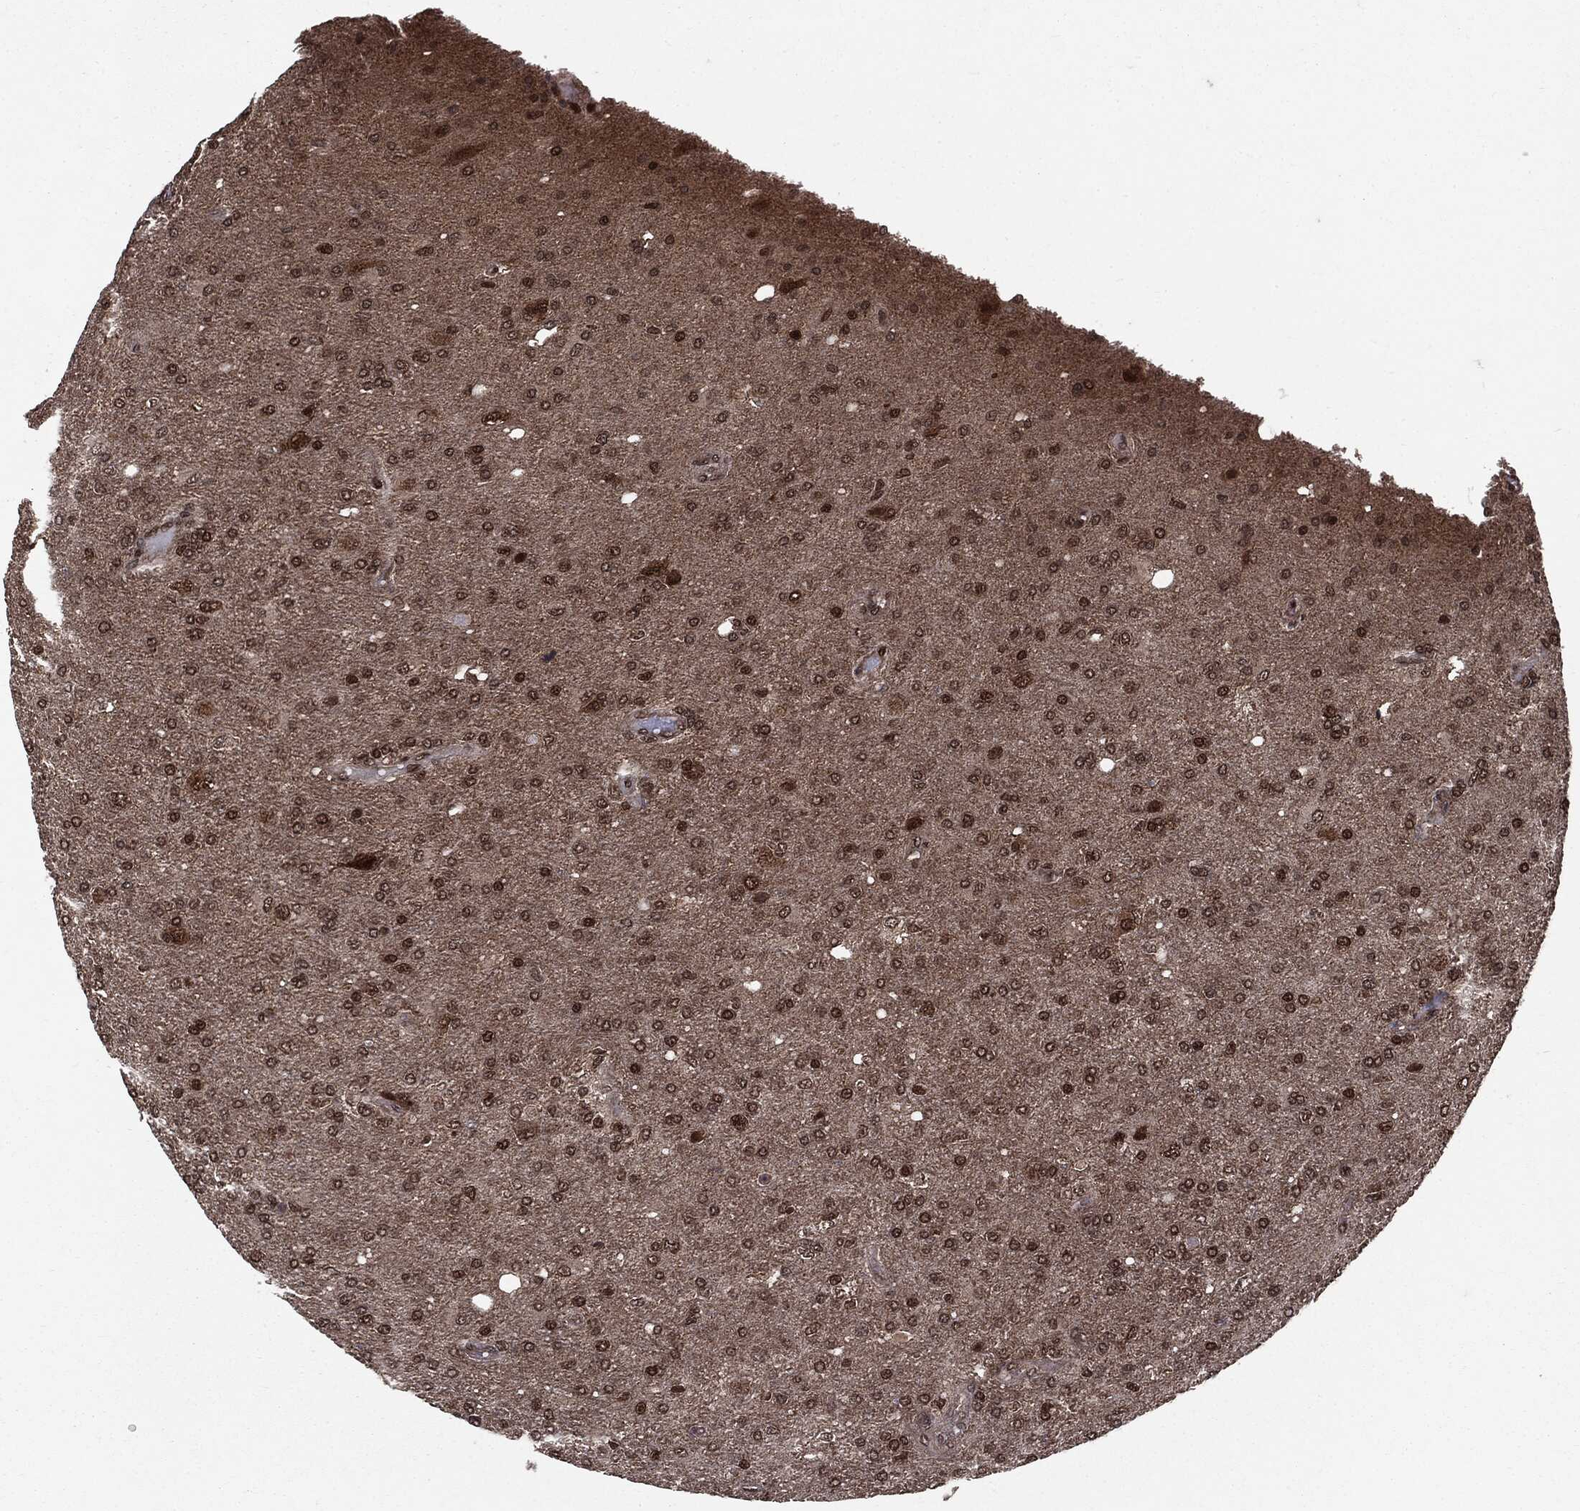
{"staining": {"intensity": "moderate", "quantity": "25%-75%", "location": "nuclear"}, "tissue": "glioma", "cell_type": "Tumor cells", "image_type": "cancer", "snomed": [{"axis": "morphology", "description": "Glioma, malignant, High grade"}, {"axis": "topography", "description": "Cerebral cortex"}], "caption": "Human glioma stained for a protein (brown) shows moderate nuclear positive positivity in about 25%-75% of tumor cells.", "gene": "PTPA", "patient": {"sex": "male", "age": 70}}